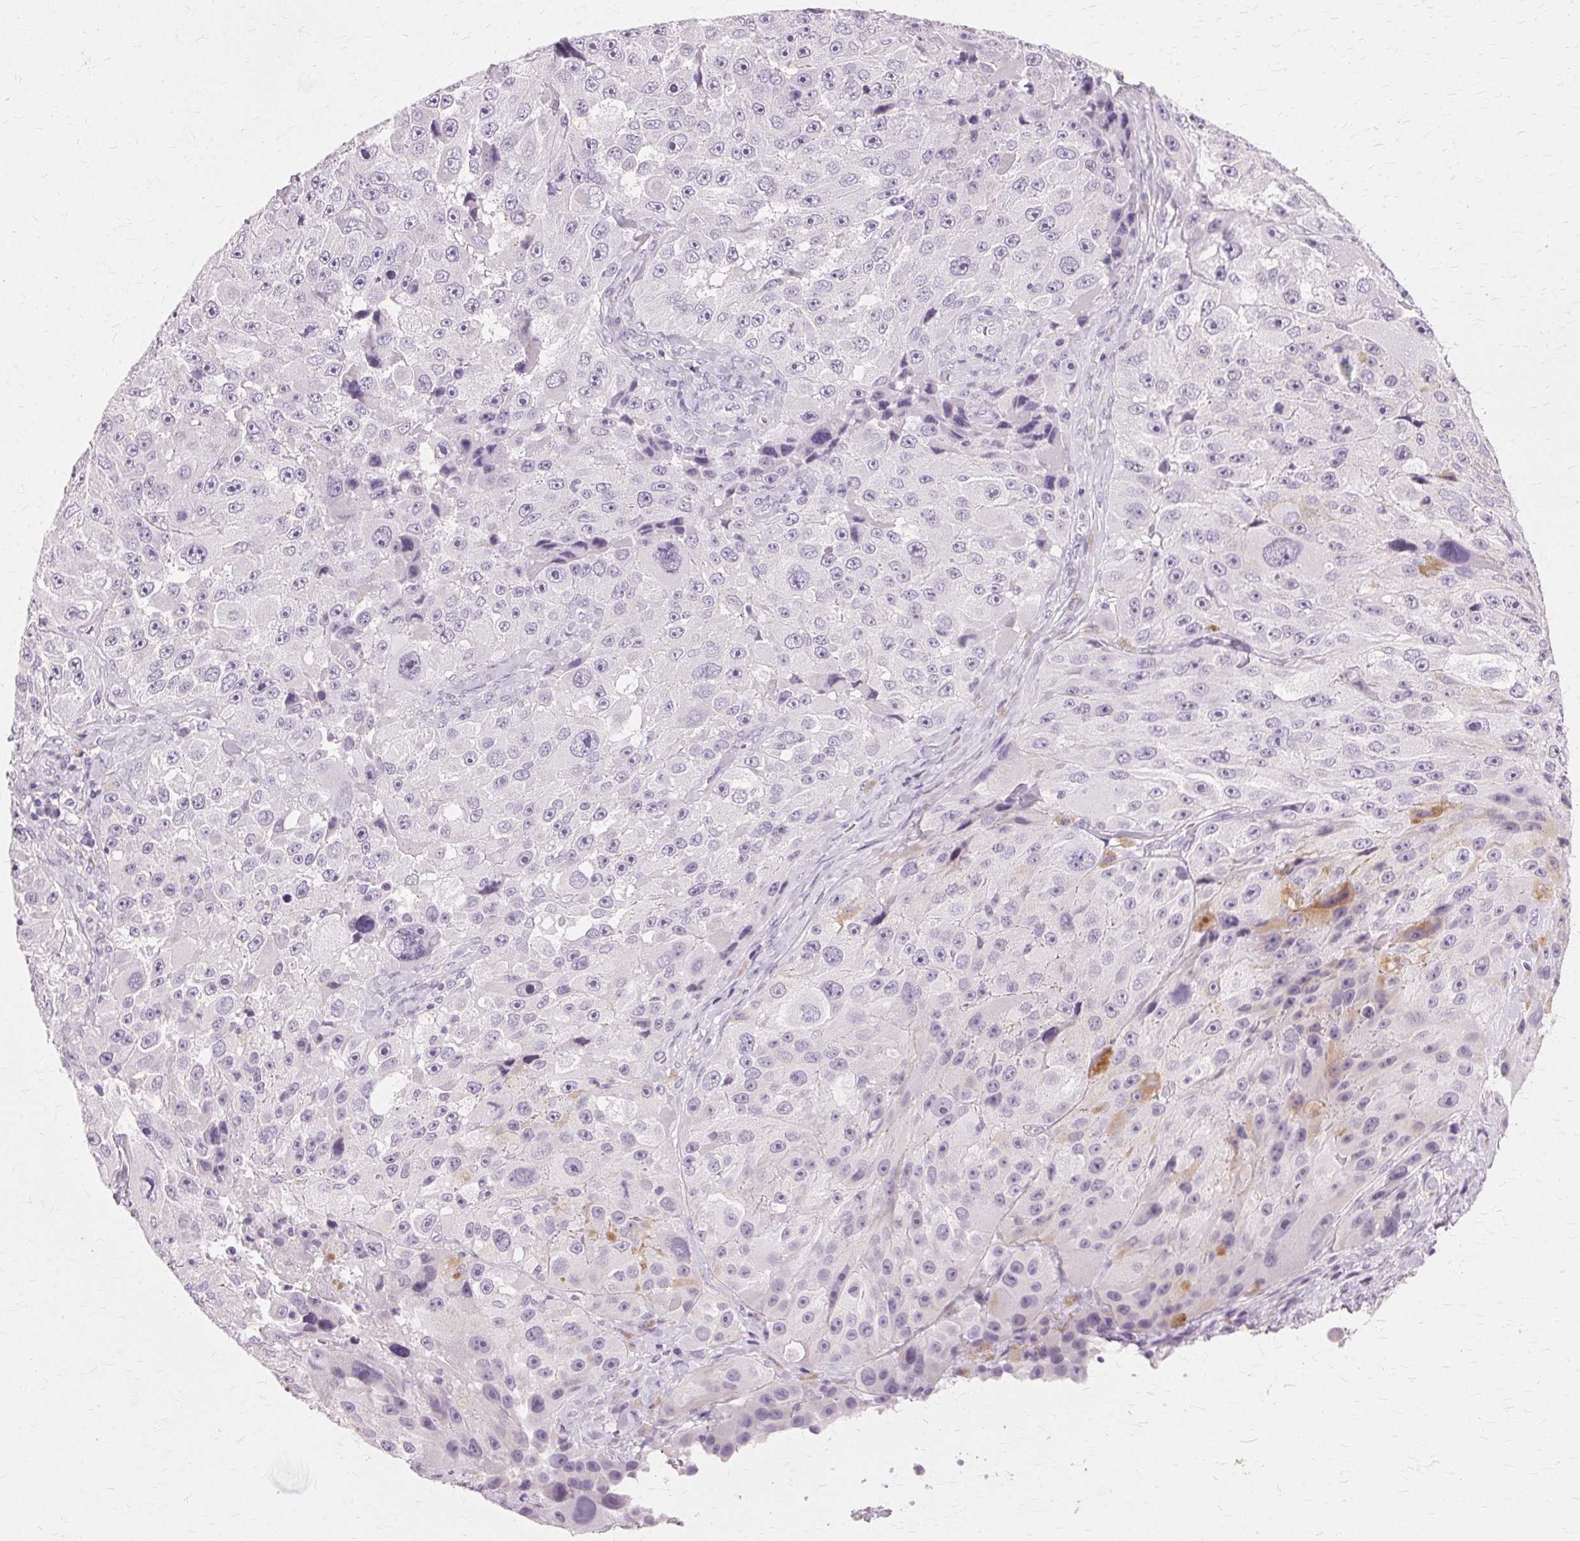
{"staining": {"intensity": "negative", "quantity": "none", "location": "none"}, "tissue": "melanoma", "cell_type": "Tumor cells", "image_type": "cancer", "snomed": [{"axis": "morphology", "description": "Malignant melanoma, Metastatic site"}, {"axis": "topography", "description": "Lymph node"}], "caption": "High magnification brightfield microscopy of malignant melanoma (metastatic site) stained with DAB (brown) and counterstained with hematoxylin (blue): tumor cells show no significant staining. Nuclei are stained in blue.", "gene": "SLC45A3", "patient": {"sex": "male", "age": 62}}